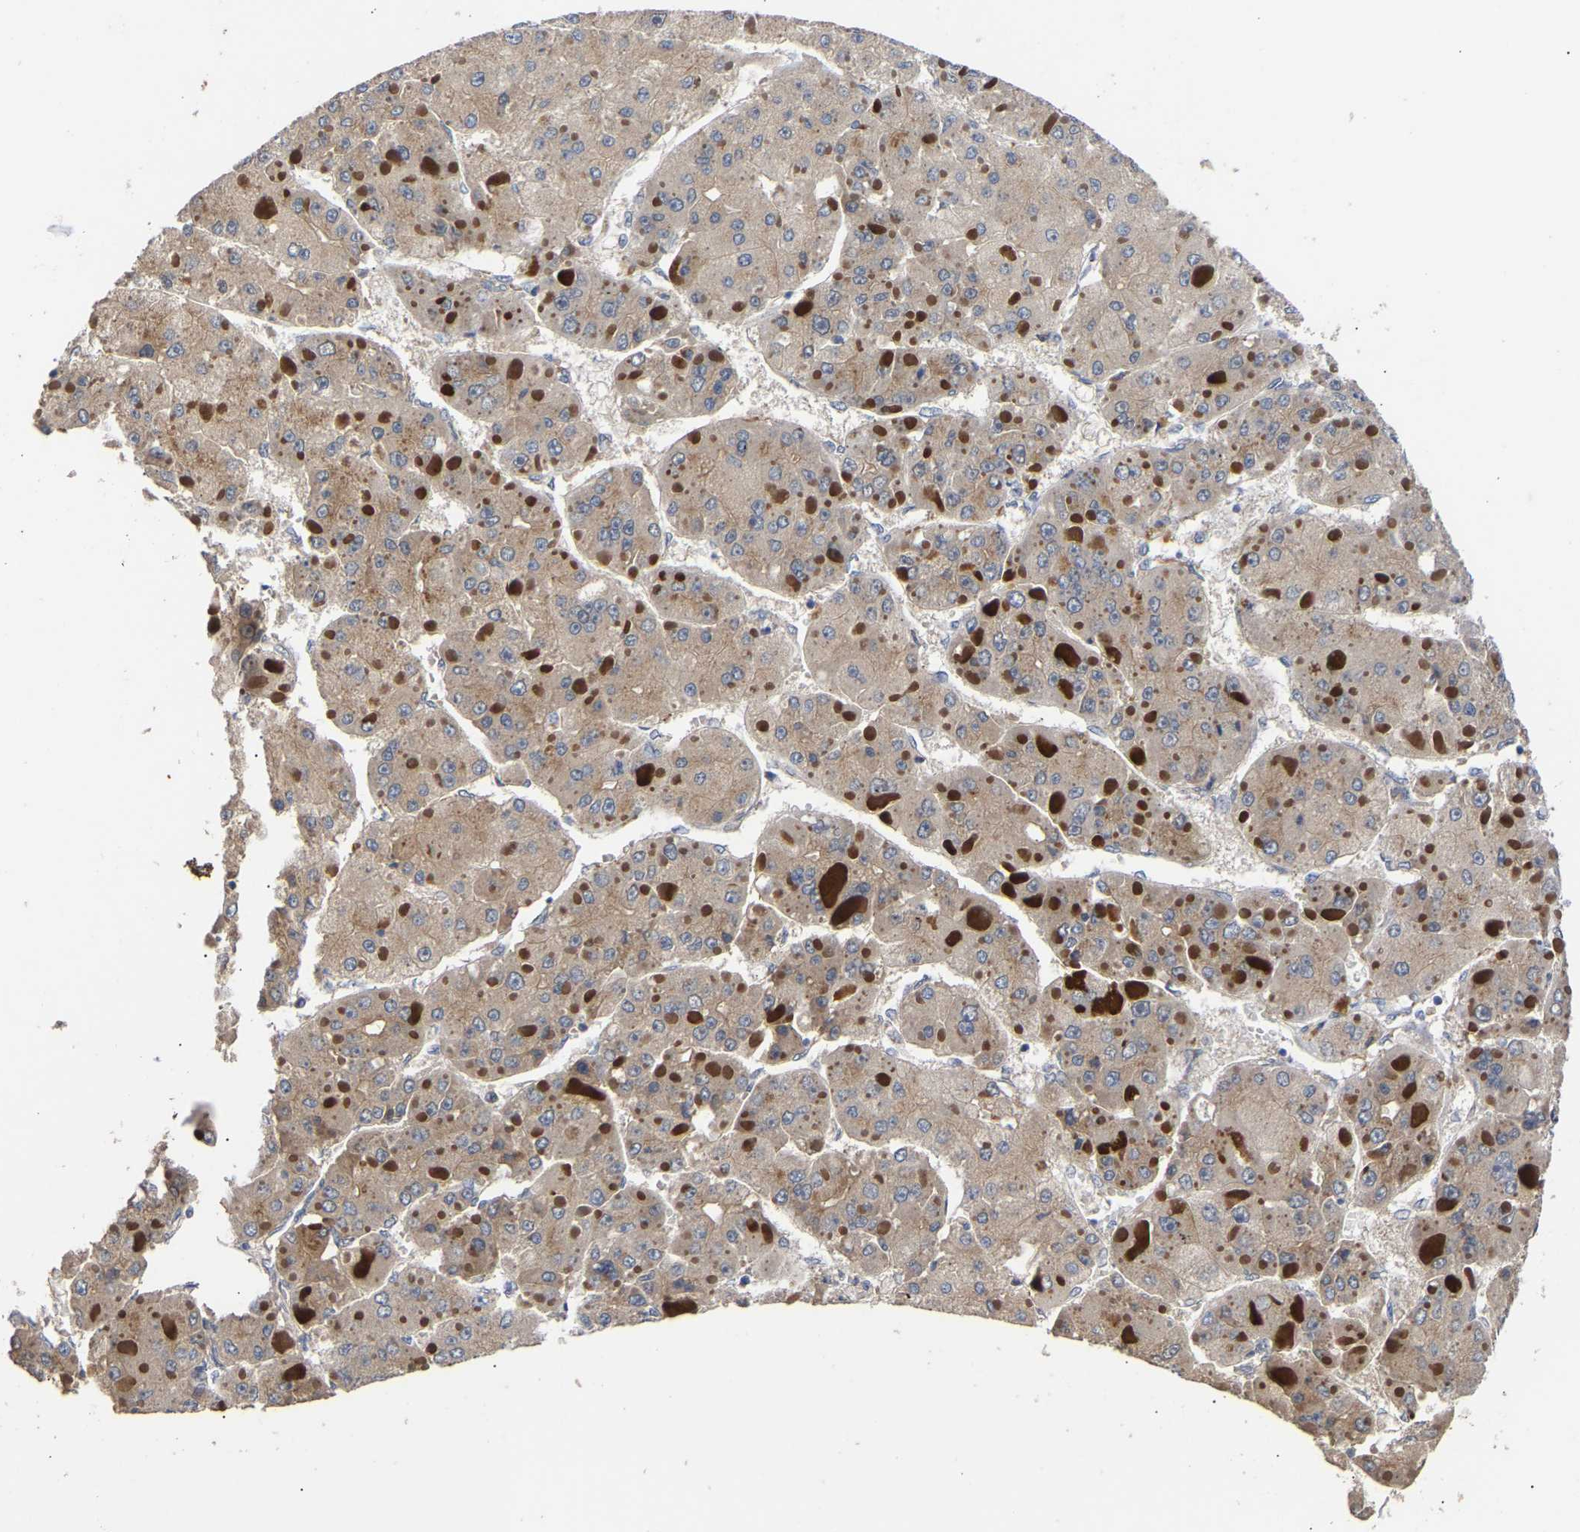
{"staining": {"intensity": "weak", "quantity": "25%-75%", "location": "cytoplasmic/membranous"}, "tissue": "liver cancer", "cell_type": "Tumor cells", "image_type": "cancer", "snomed": [{"axis": "morphology", "description": "Carcinoma, Hepatocellular, NOS"}, {"axis": "topography", "description": "Liver"}], "caption": "Immunohistochemical staining of human liver cancer (hepatocellular carcinoma) displays weak cytoplasmic/membranous protein staining in approximately 25%-75% of tumor cells. Immunohistochemistry stains the protein in brown and the nuclei are stained blue.", "gene": "KASH5", "patient": {"sex": "female", "age": 73}}